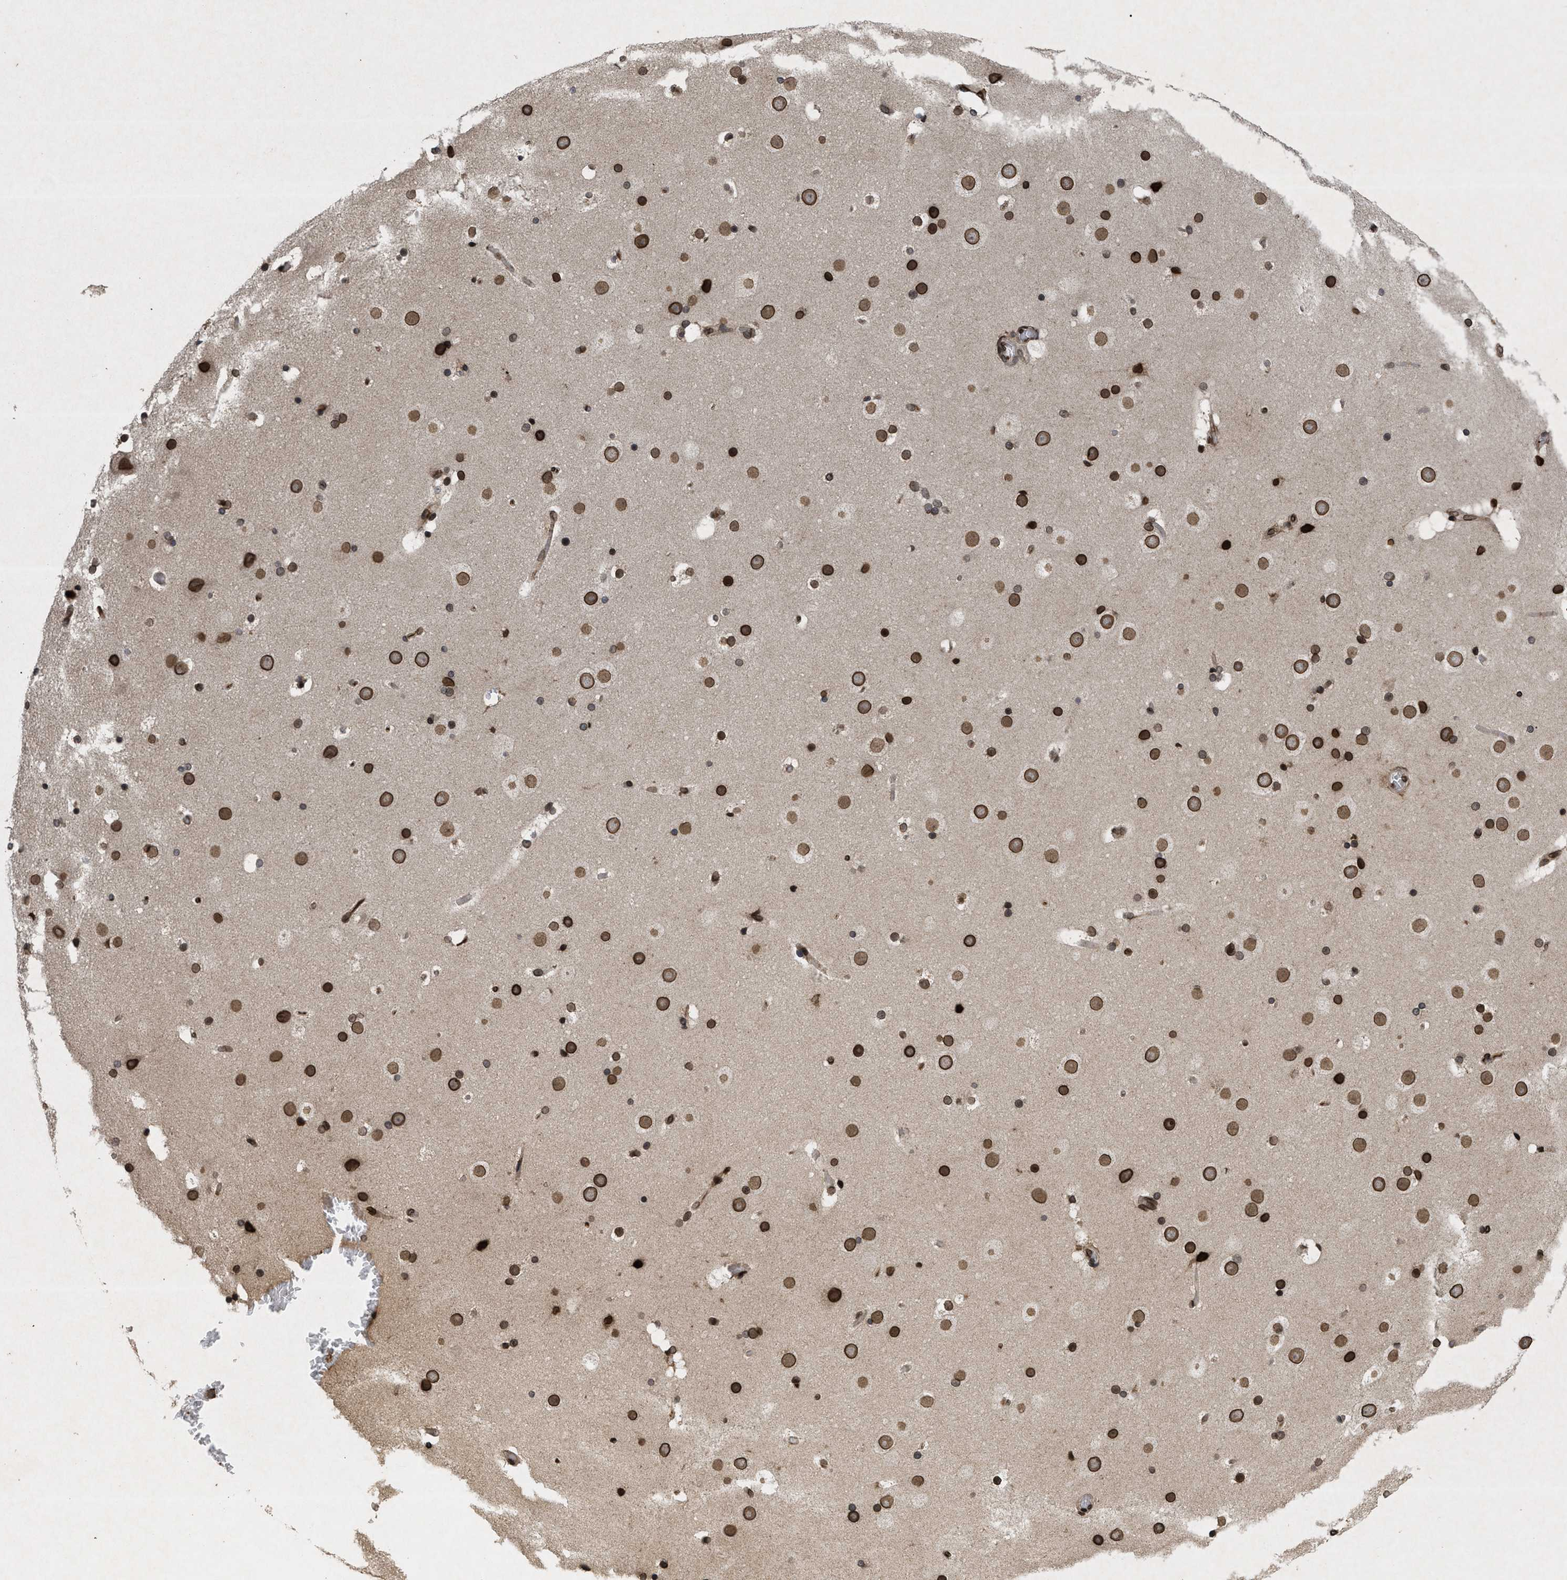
{"staining": {"intensity": "moderate", "quantity": ">75%", "location": "nuclear"}, "tissue": "cerebral cortex", "cell_type": "Endothelial cells", "image_type": "normal", "snomed": [{"axis": "morphology", "description": "Normal tissue, NOS"}, {"axis": "topography", "description": "Cerebral cortex"}], "caption": "A photomicrograph showing moderate nuclear staining in approximately >75% of endothelial cells in benign cerebral cortex, as visualized by brown immunohistochemical staining.", "gene": "CRY1", "patient": {"sex": "male", "age": 57}}